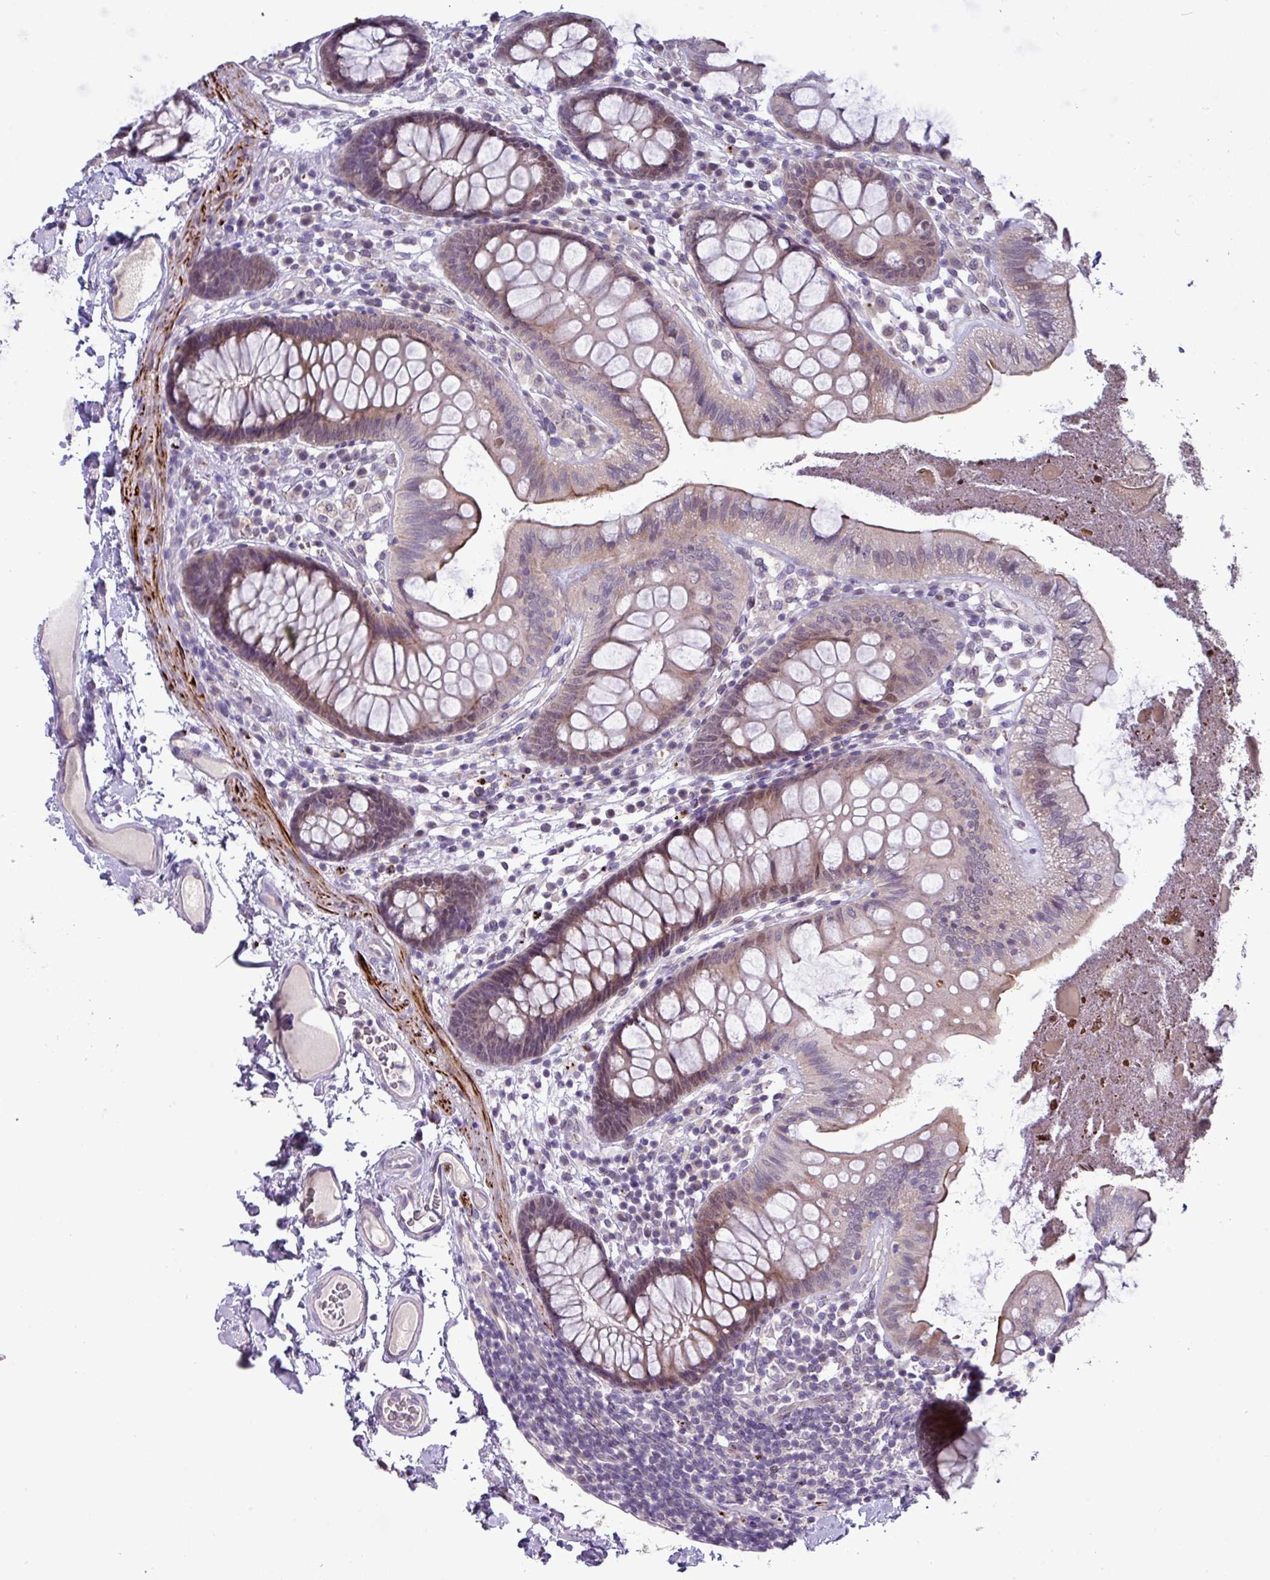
{"staining": {"intensity": "weak", "quantity": "<25%", "location": "cytoplasmic/membranous"}, "tissue": "colon", "cell_type": "Endothelial cells", "image_type": "normal", "snomed": [{"axis": "morphology", "description": "Normal tissue, NOS"}, {"axis": "topography", "description": "Colon"}], "caption": "IHC micrograph of normal human colon stained for a protein (brown), which displays no positivity in endothelial cells. (Brightfield microscopy of DAB (3,3'-diaminobenzidine) IHC at high magnification).", "gene": "RIPPLY1", "patient": {"sex": "male", "age": 84}}